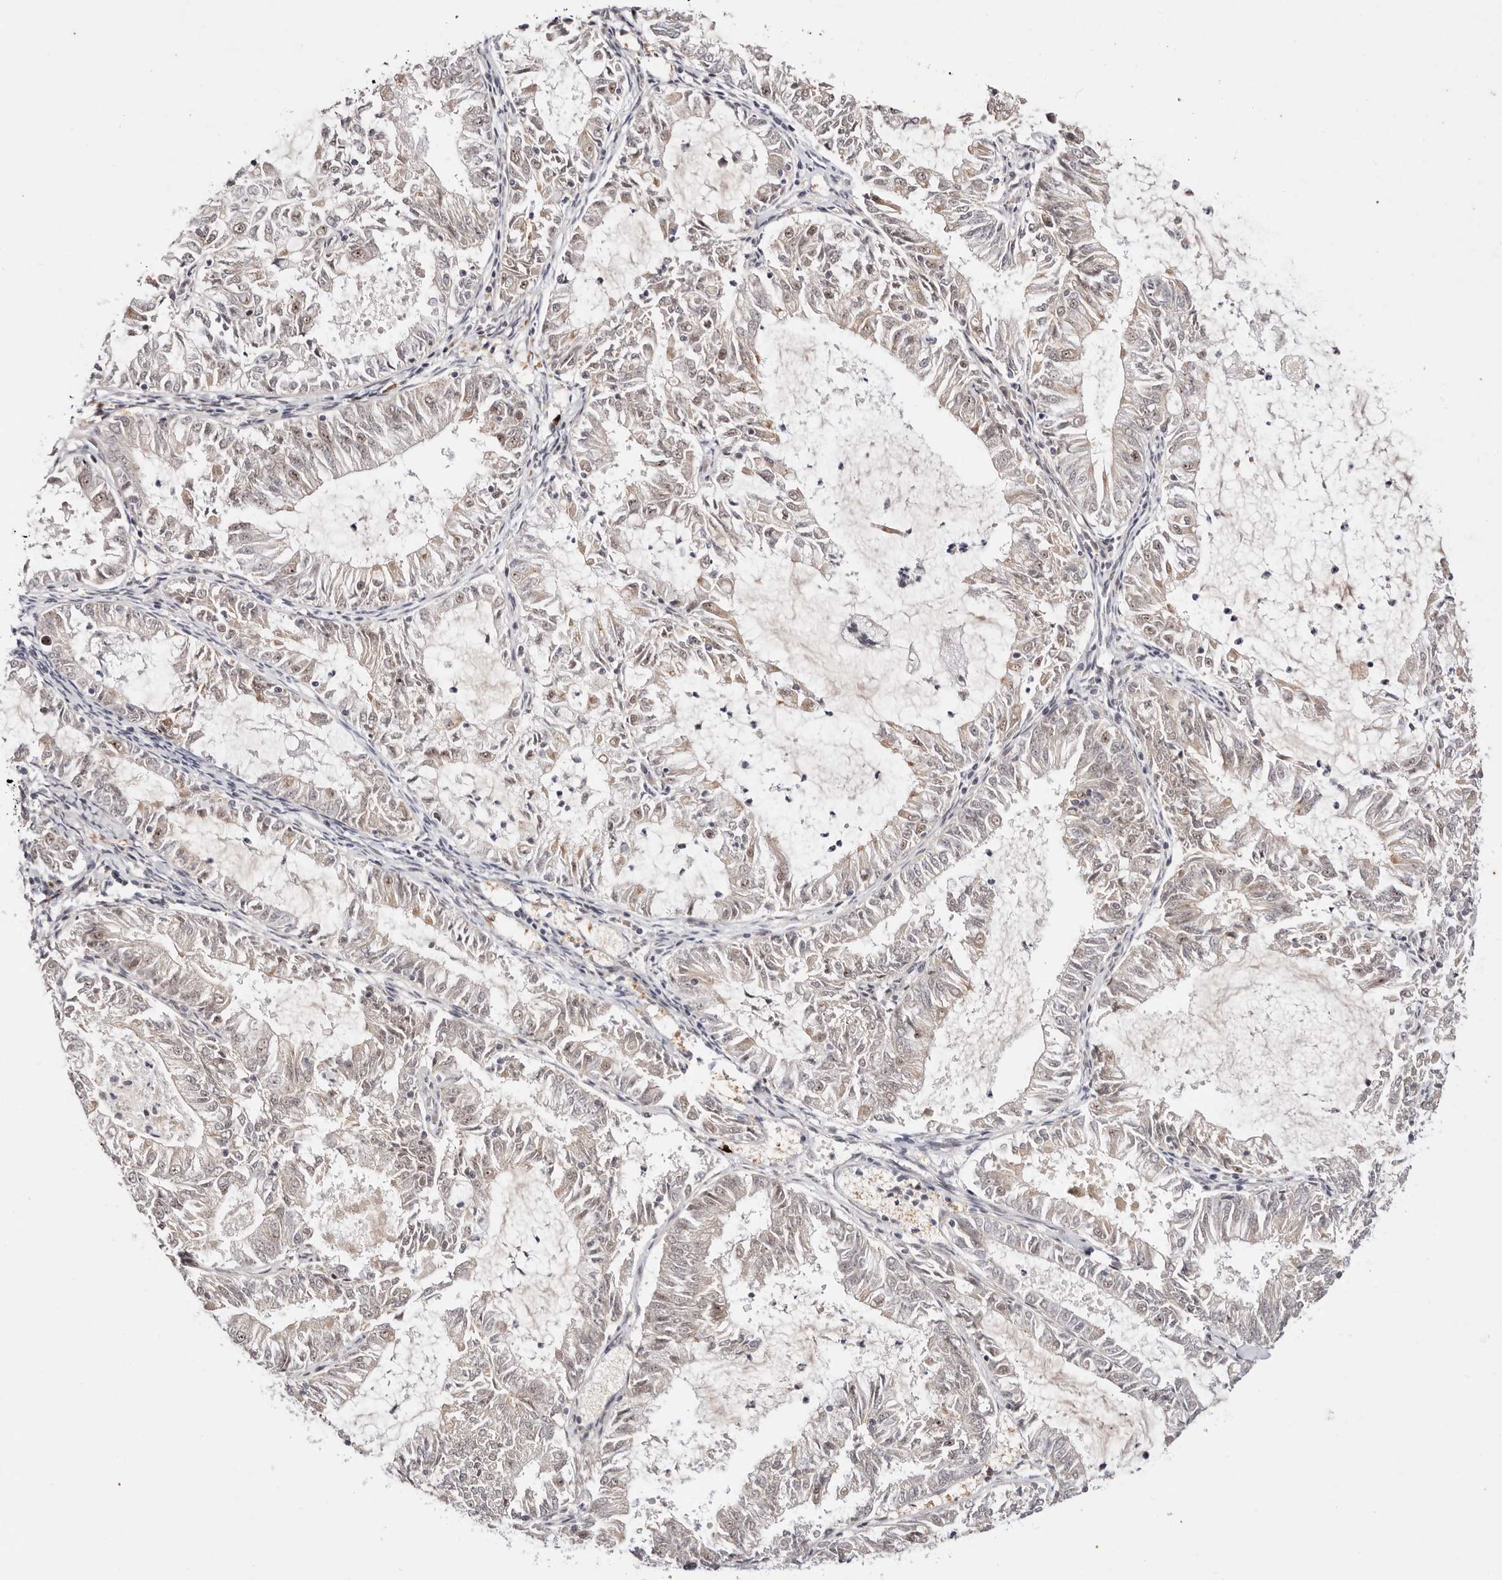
{"staining": {"intensity": "moderate", "quantity": "<25%", "location": "cytoplasmic/membranous"}, "tissue": "endometrial cancer", "cell_type": "Tumor cells", "image_type": "cancer", "snomed": [{"axis": "morphology", "description": "Adenocarcinoma, NOS"}, {"axis": "topography", "description": "Endometrium"}], "caption": "A low amount of moderate cytoplasmic/membranous staining is appreciated in approximately <25% of tumor cells in adenocarcinoma (endometrial) tissue. (Stains: DAB in brown, nuclei in blue, Microscopy: brightfield microscopy at high magnification).", "gene": "WRN", "patient": {"sex": "female", "age": 57}}